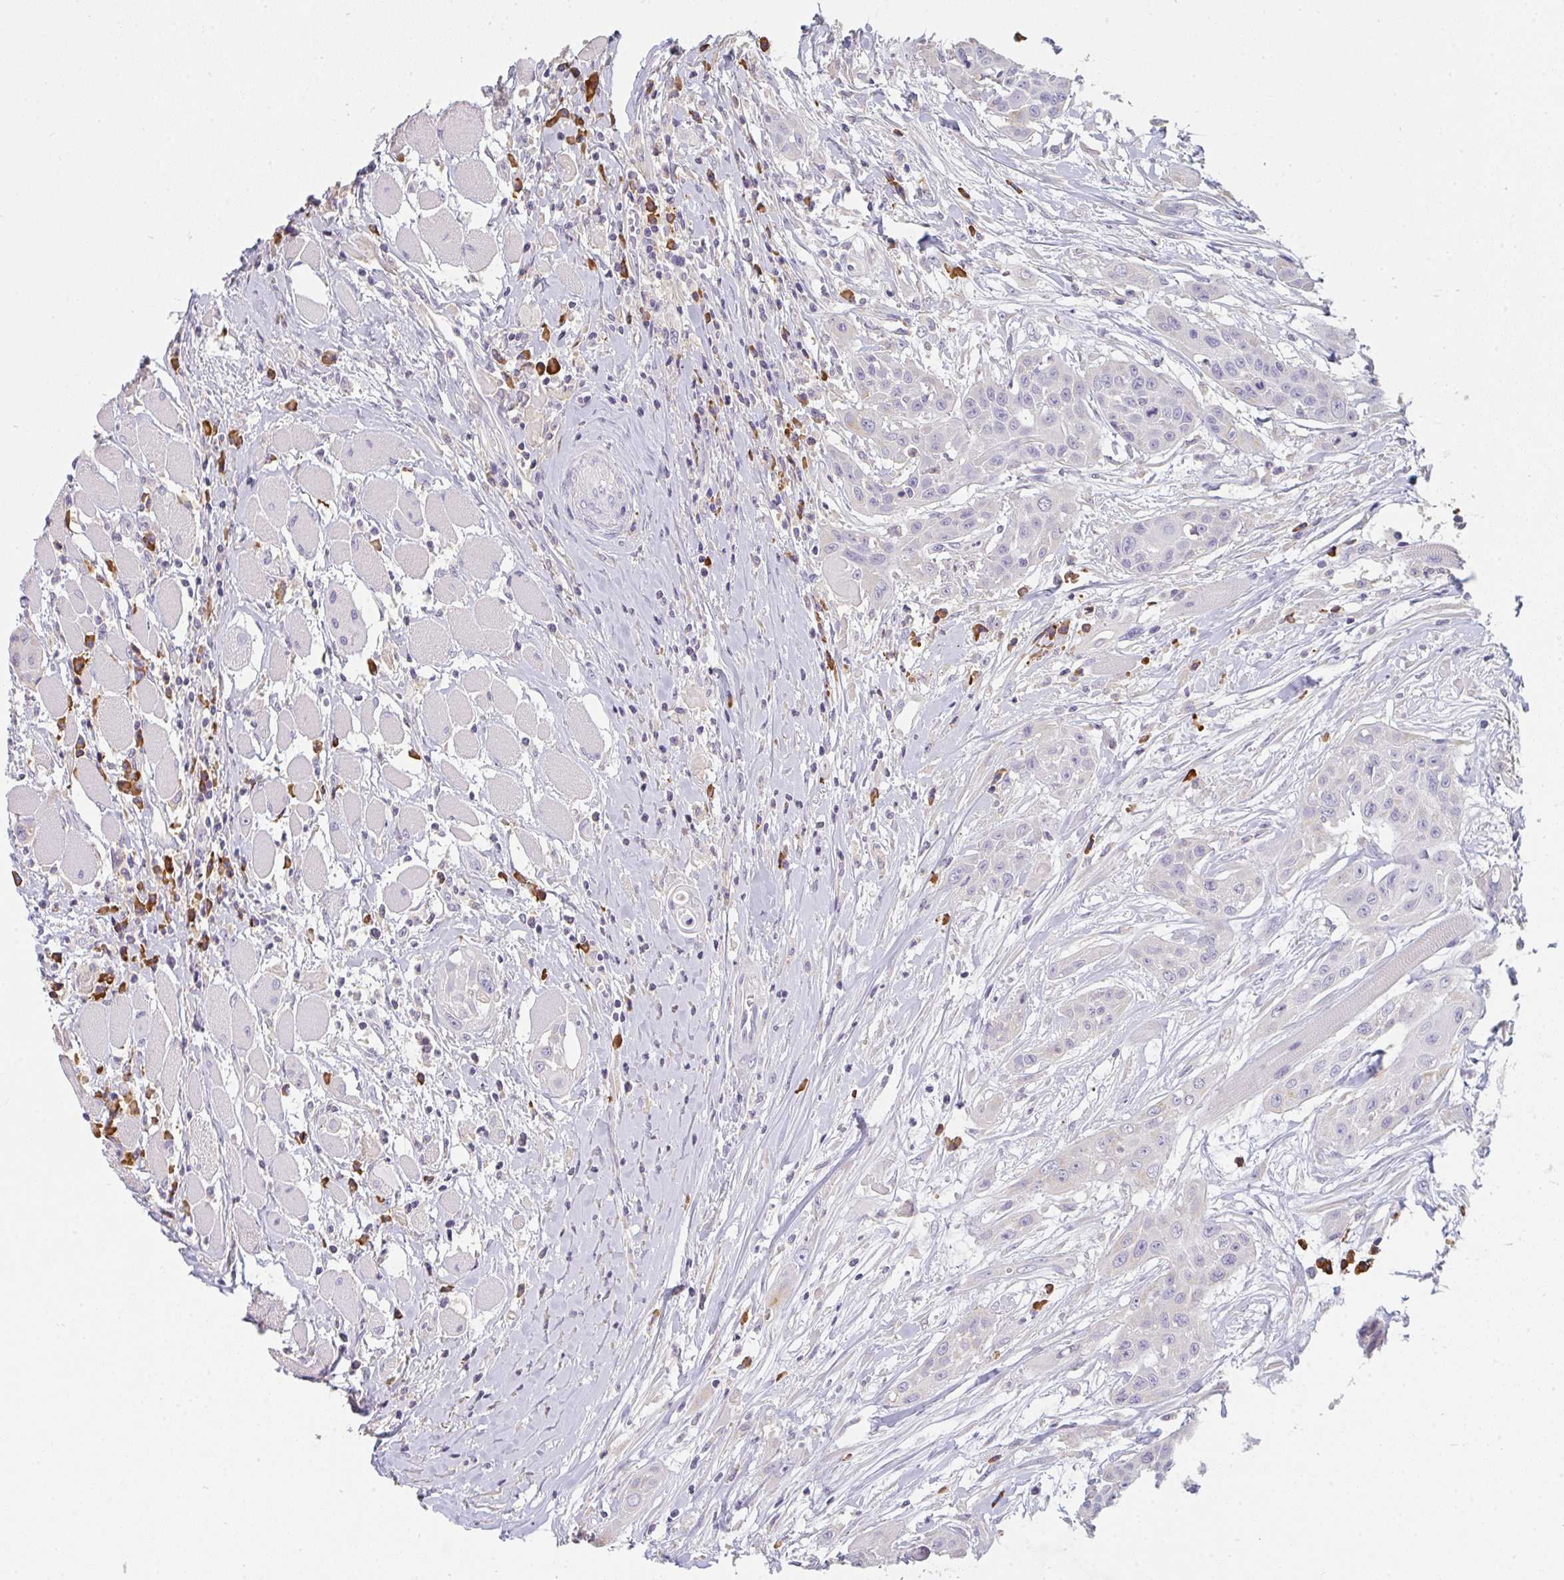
{"staining": {"intensity": "negative", "quantity": "none", "location": "none"}, "tissue": "head and neck cancer", "cell_type": "Tumor cells", "image_type": "cancer", "snomed": [{"axis": "morphology", "description": "Squamous cell carcinoma, NOS"}, {"axis": "topography", "description": "Head-Neck"}], "caption": "This micrograph is of squamous cell carcinoma (head and neck) stained with IHC to label a protein in brown with the nuclei are counter-stained blue. There is no positivity in tumor cells.", "gene": "ZNF215", "patient": {"sex": "female", "age": 73}}